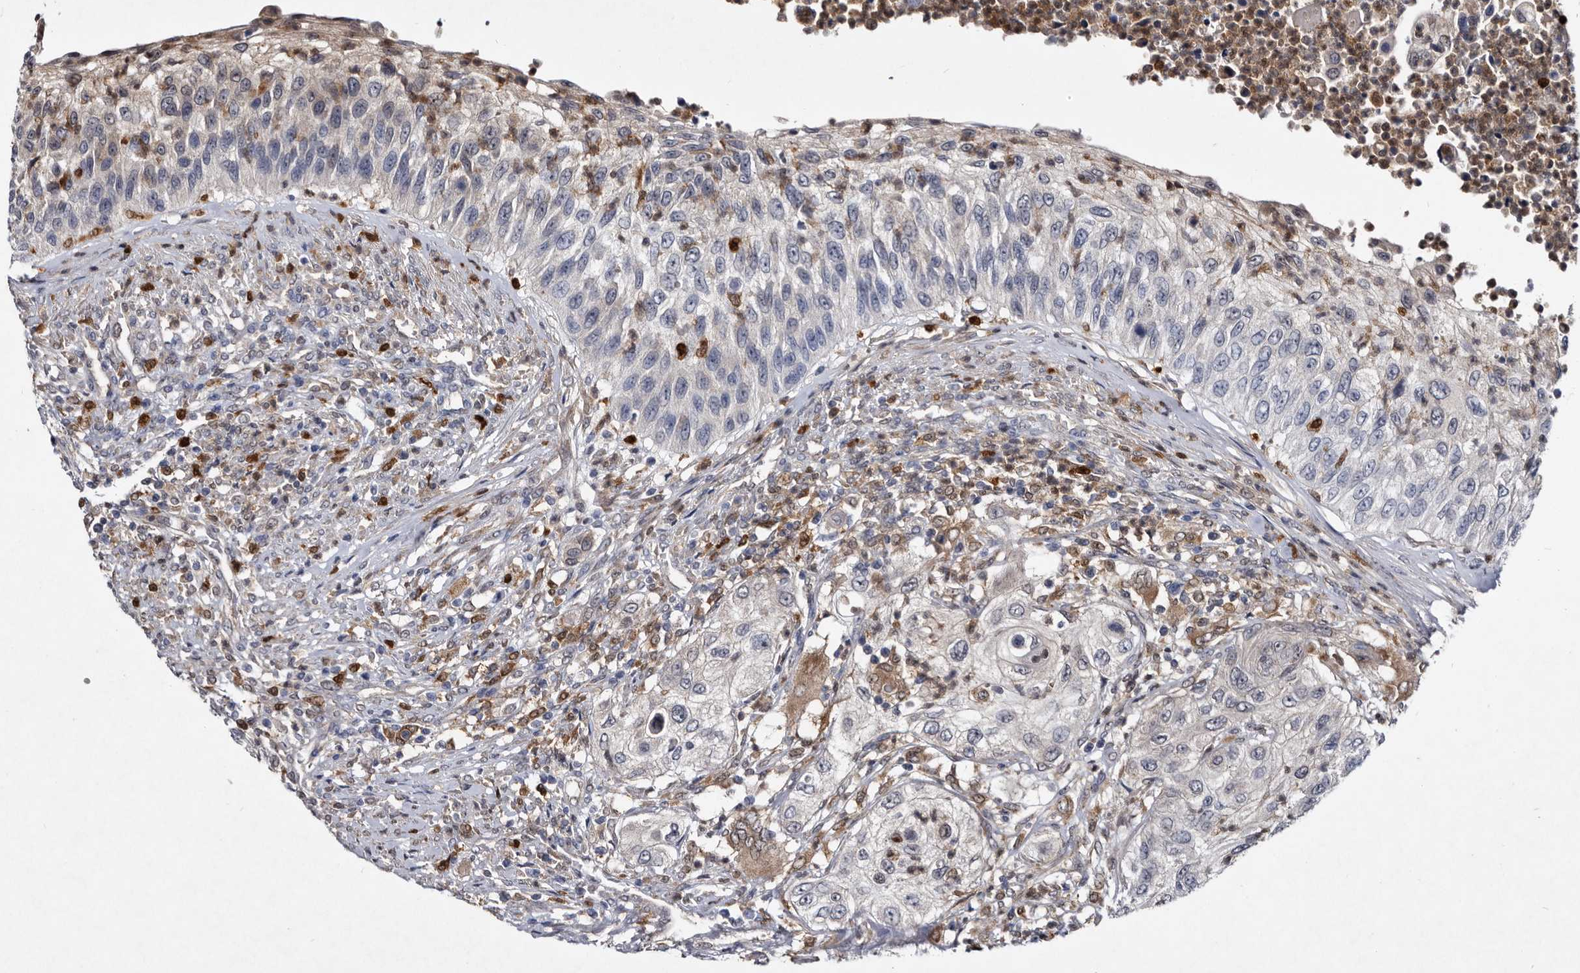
{"staining": {"intensity": "negative", "quantity": "none", "location": "none"}, "tissue": "urothelial cancer", "cell_type": "Tumor cells", "image_type": "cancer", "snomed": [{"axis": "morphology", "description": "Urothelial carcinoma, High grade"}, {"axis": "topography", "description": "Urinary bladder"}], "caption": "Micrograph shows no significant protein positivity in tumor cells of high-grade urothelial carcinoma.", "gene": "SERPINB8", "patient": {"sex": "female", "age": 60}}